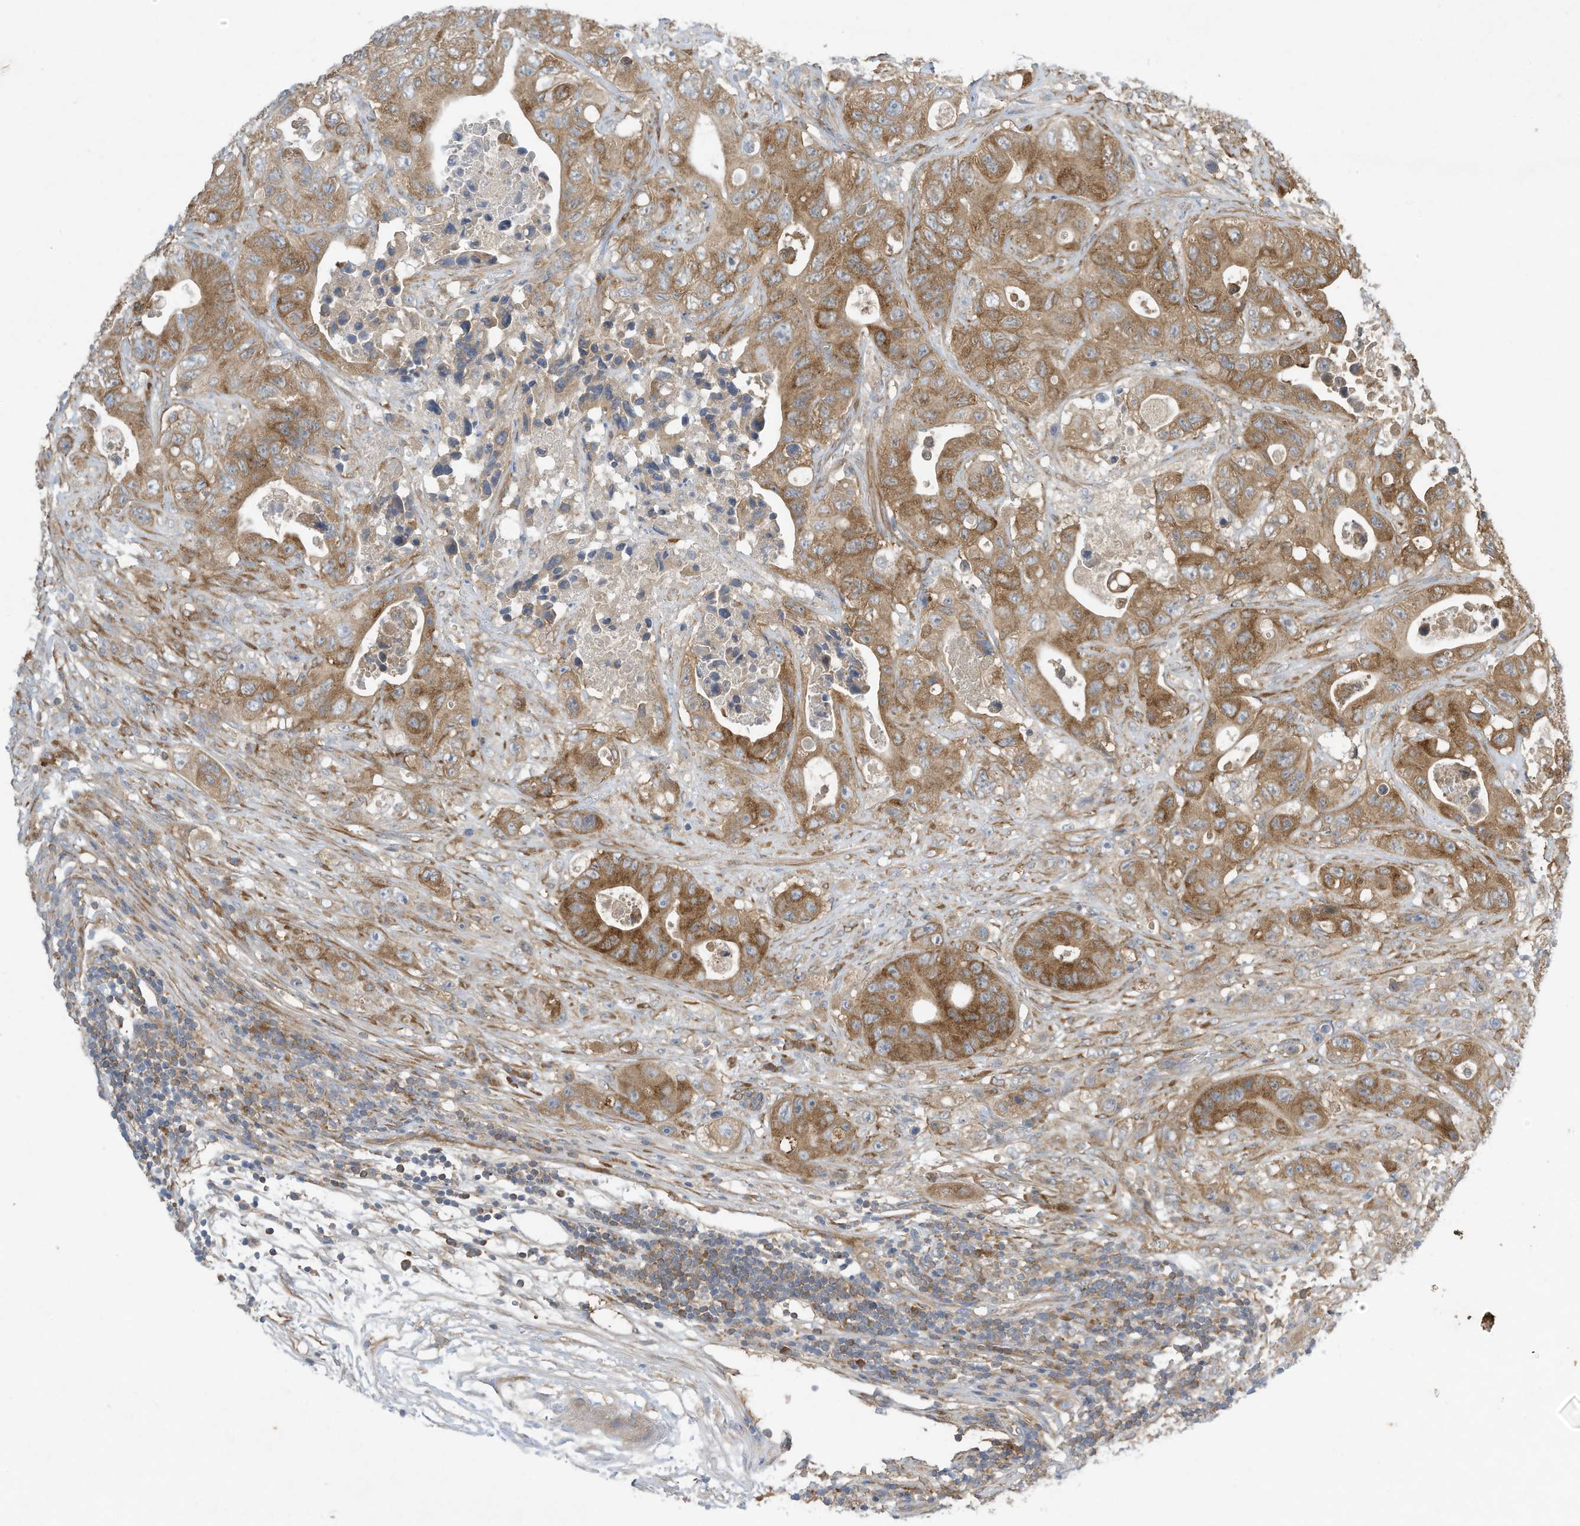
{"staining": {"intensity": "moderate", "quantity": ">75%", "location": "cytoplasmic/membranous"}, "tissue": "colorectal cancer", "cell_type": "Tumor cells", "image_type": "cancer", "snomed": [{"axis": "morphology", "description": "Adenocarcinoma, NOS"}, {"axis": "topography", "description": "Colon"}], "caption": "Colorectal adenocarcinoma stained for a protein (brown) exhibits moderate cytoplasmic/membranous positive positivity in approximately >75% of tumor cells.", "gene": "SYNJ2", "patient": {"sex": "female", "age": 46}}